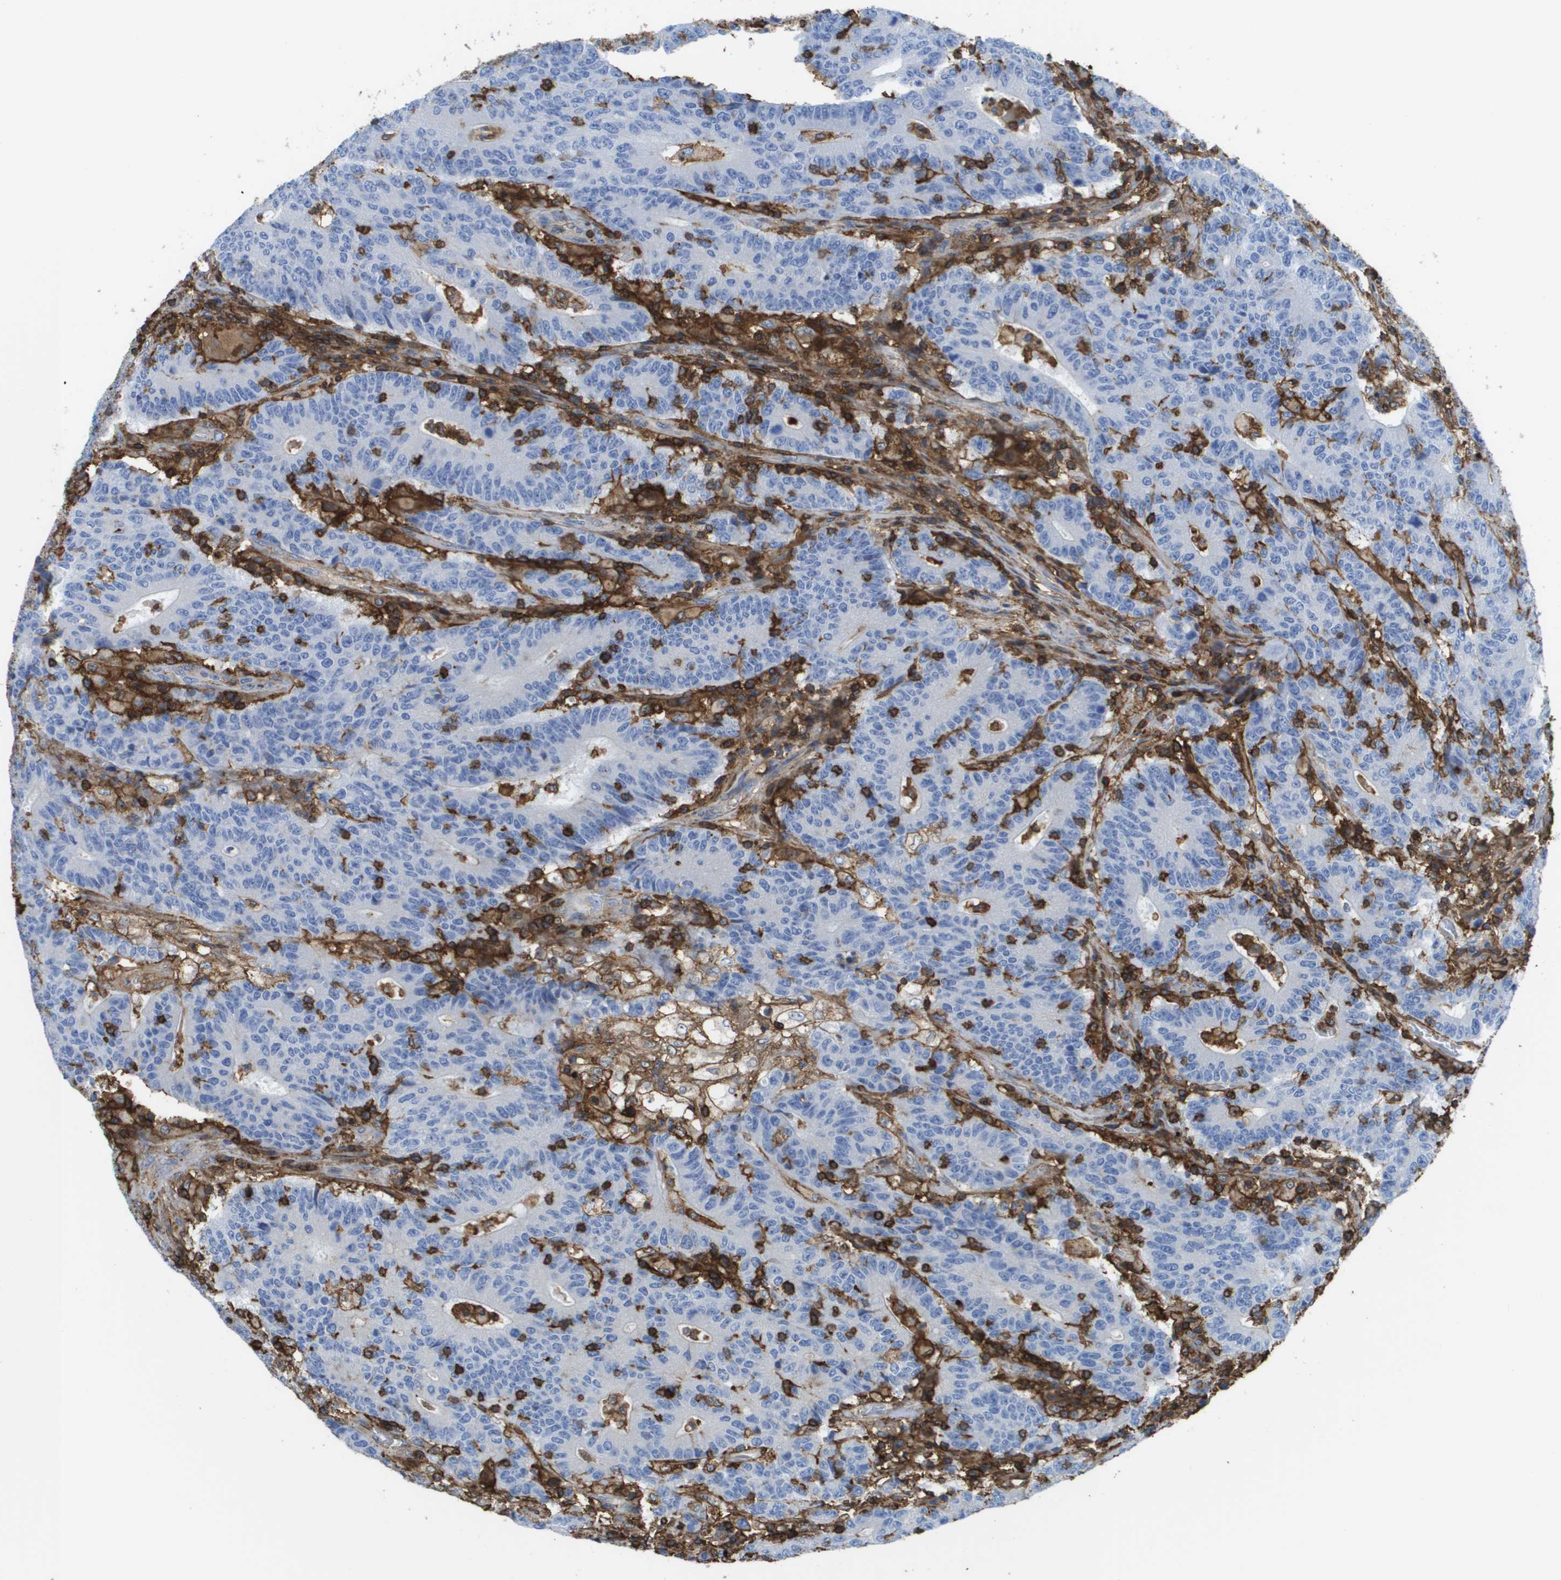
{"staining": {"intensity": "negative", "quantity": "none", "location": "none"}, "tissue": "colorectal cancer", "cell_type": "Tumor cells", "image_type": "cancer", "snomed": [{"axis": "morphology", "description": "Normal tissue, NOS"}, {"axis": "morphology", "description": "Adenocarcinoma, NOS"}, {"axis": "topography", "description": "Colon"}], "caption": "An IHC histopathology image of adenocarcinoma (colorectal) is shown. There is no staining in tumor cells of adenocarcinoma (colorectal). The staining was performed using DAB (3,3'-diaminobenzidine) to visualize the protein expression in brown, while the nuclei were stained in blue with hematoxylin (Magnification: 20x).", "gene": "PASK", "patient": {"sex": "female", "age": 75}}